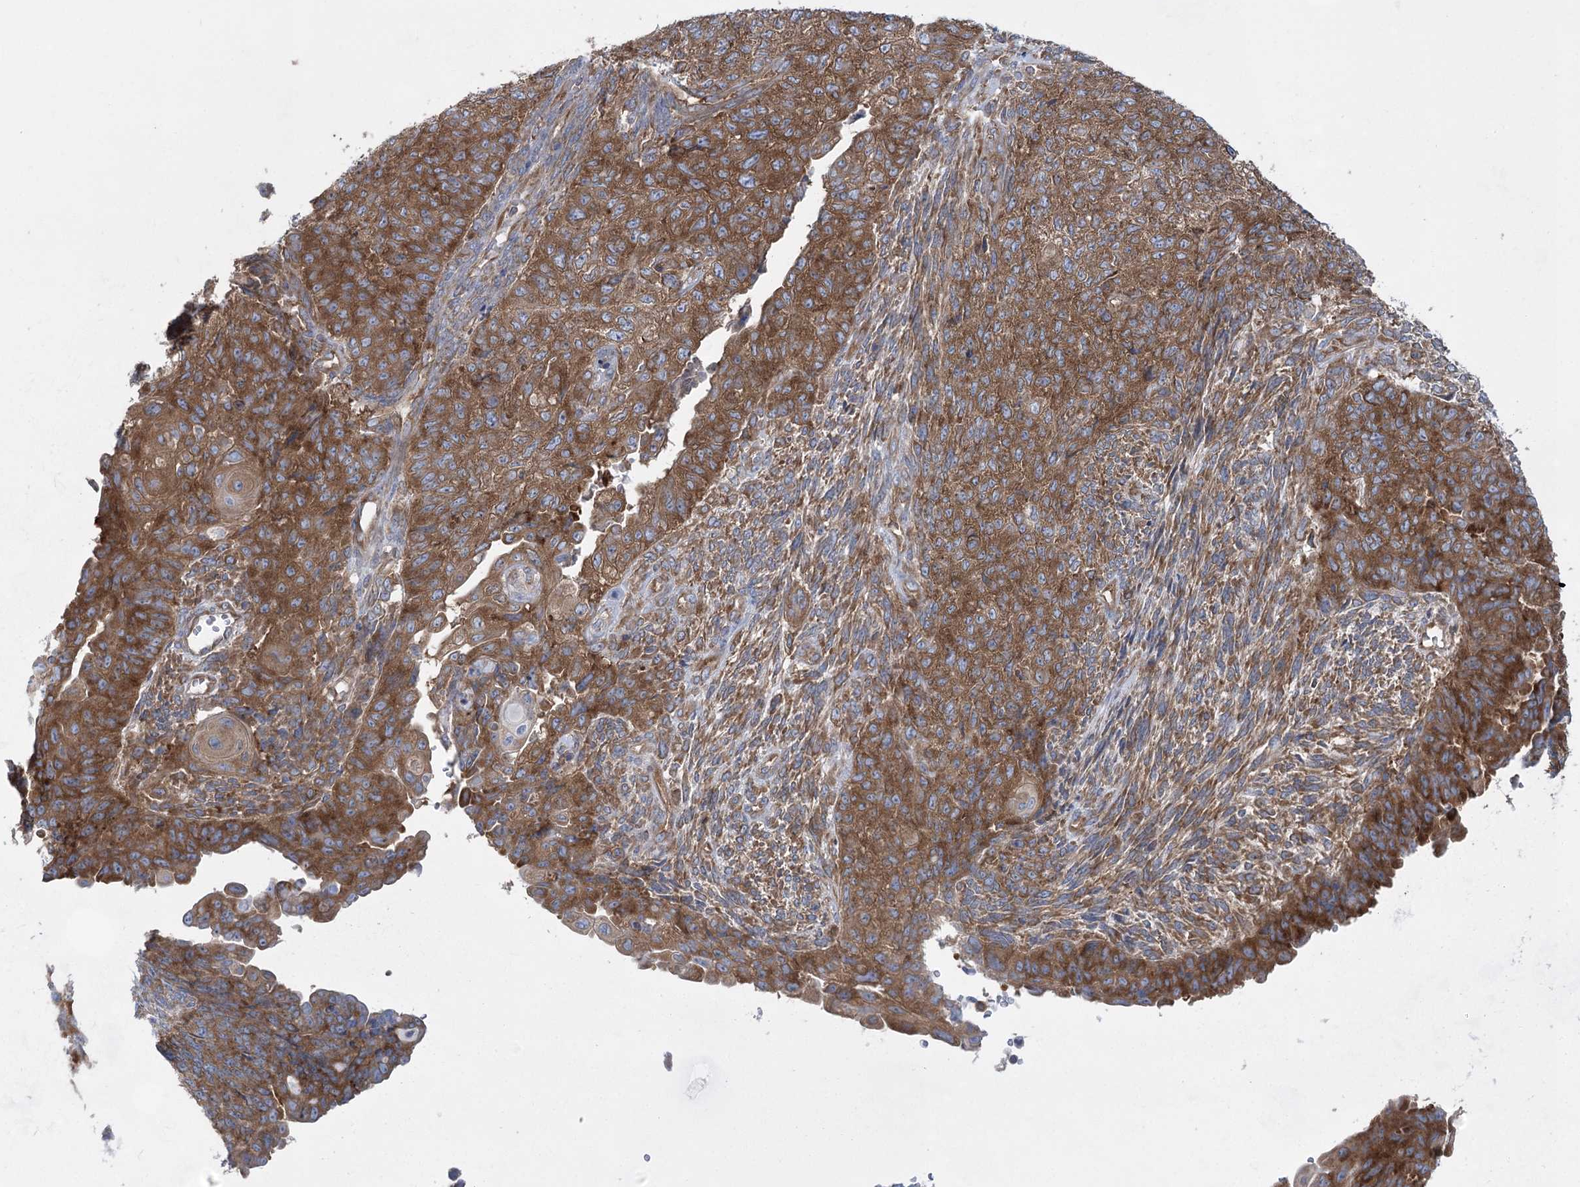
{"staining": {"intensity": "strong", "quantity": ">75%", "location": "cytoplasmic/membranous"}, "tissue": "endometrial cancer", "cell_type": "Tumor cells", "image_type": "cancer", "snomed": [{"axis": "morphology", "description": "Adenocarcinoma, NOS"}, {"axis": "topography", "description": "Endometrium"}], "caption": "Immunohistochemistry of human endometrial cancer (adenocarcinoma) reveals high levels of strong cytoplasmic/membranous positivity in approximately >75% of tumor cells.", "gene": "EIF3A", "patient": {"sex": "female", "age": 32}}